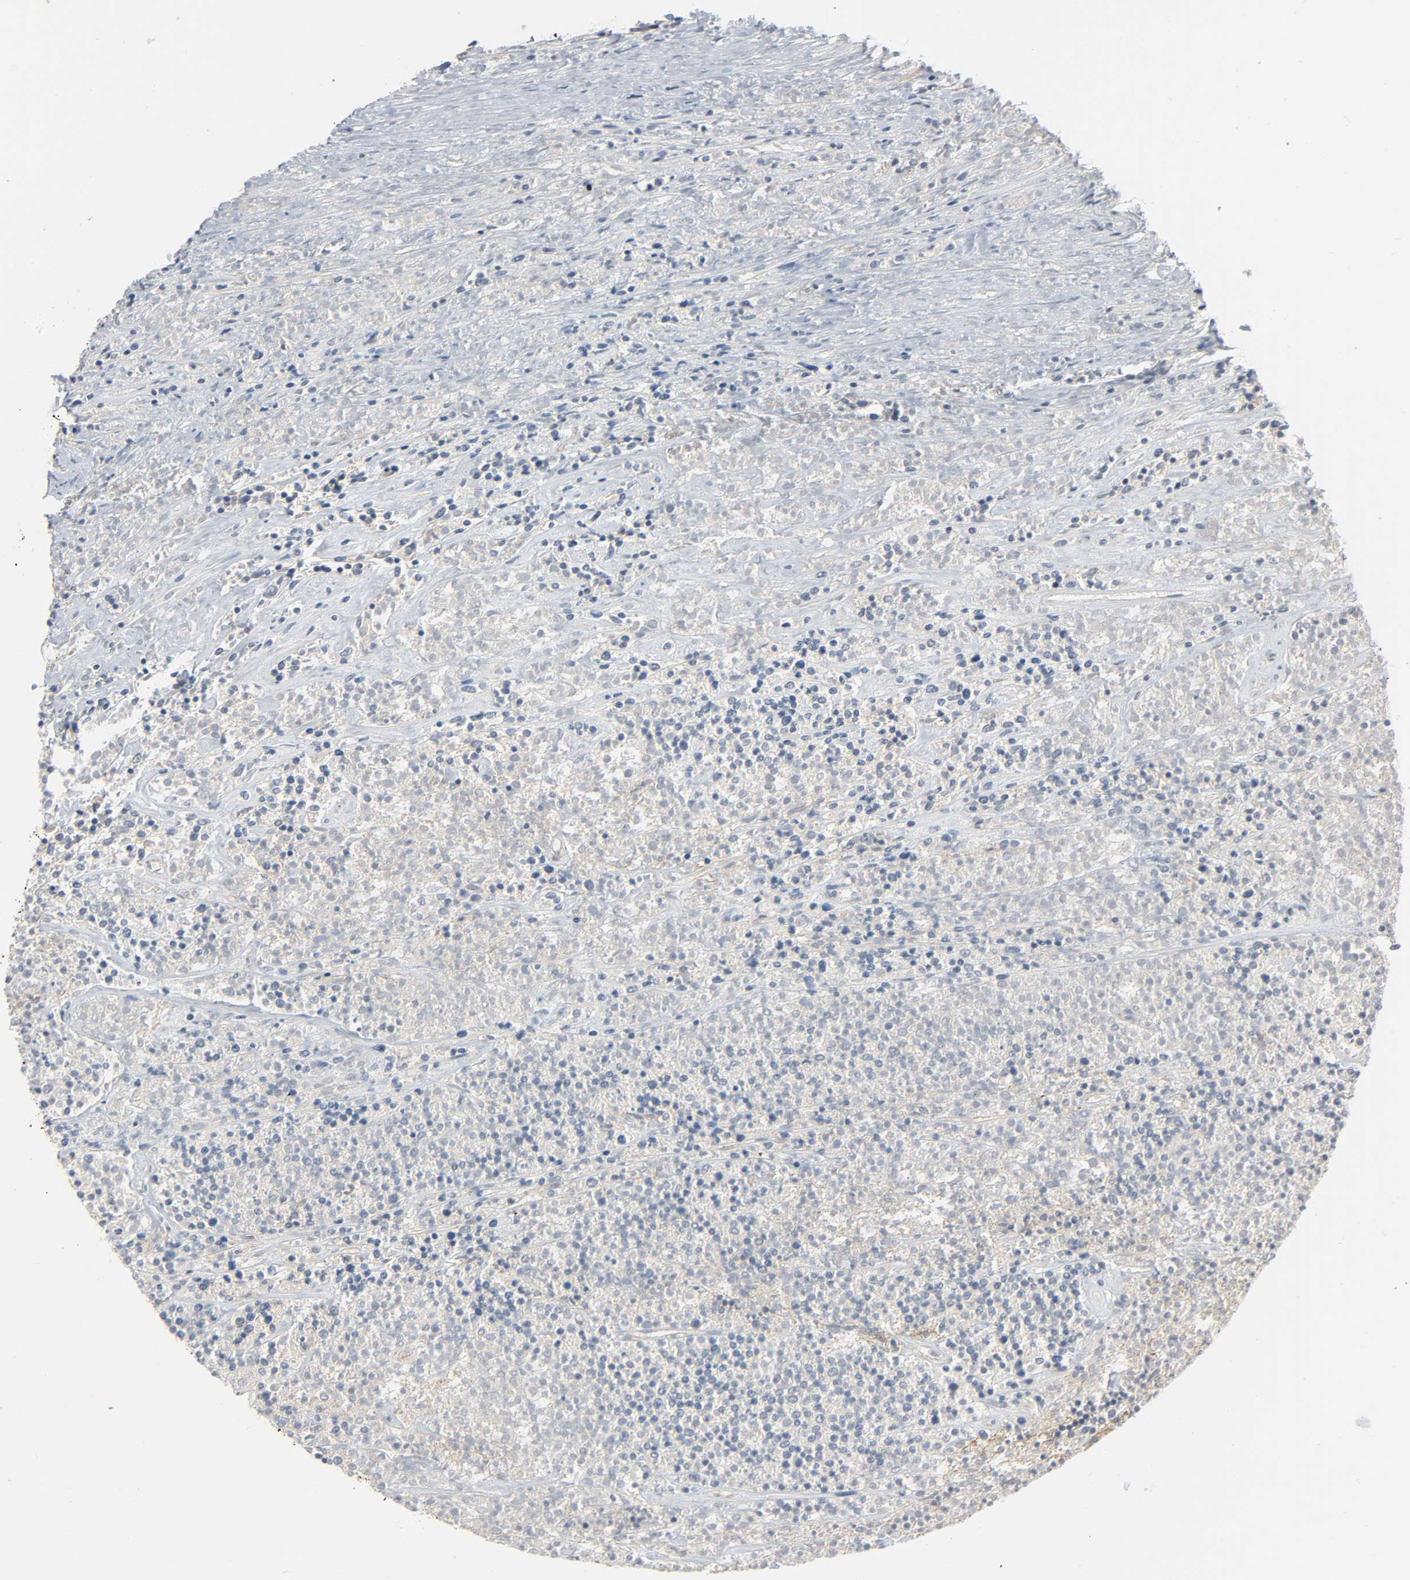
{"staining": {"intensity": "negative", "quantity": "none", "location": "none"}, "tissue": "lymphoma", "cell_type": "Tumor cells", "image_type": "cancer", "snomed": [{"axis": "morphology", "description": "Malignant lymphoma, non-Hodgkin's type, High grade"}, {"axis": "topography", "description": "Lymph node"}], "caption": "This is a micrograph of IHC staining of lymphoma, which shows no positivity in tumor cells.", "gene": "ARPC1A", "patient": {"sex": "female", "age": 73}}